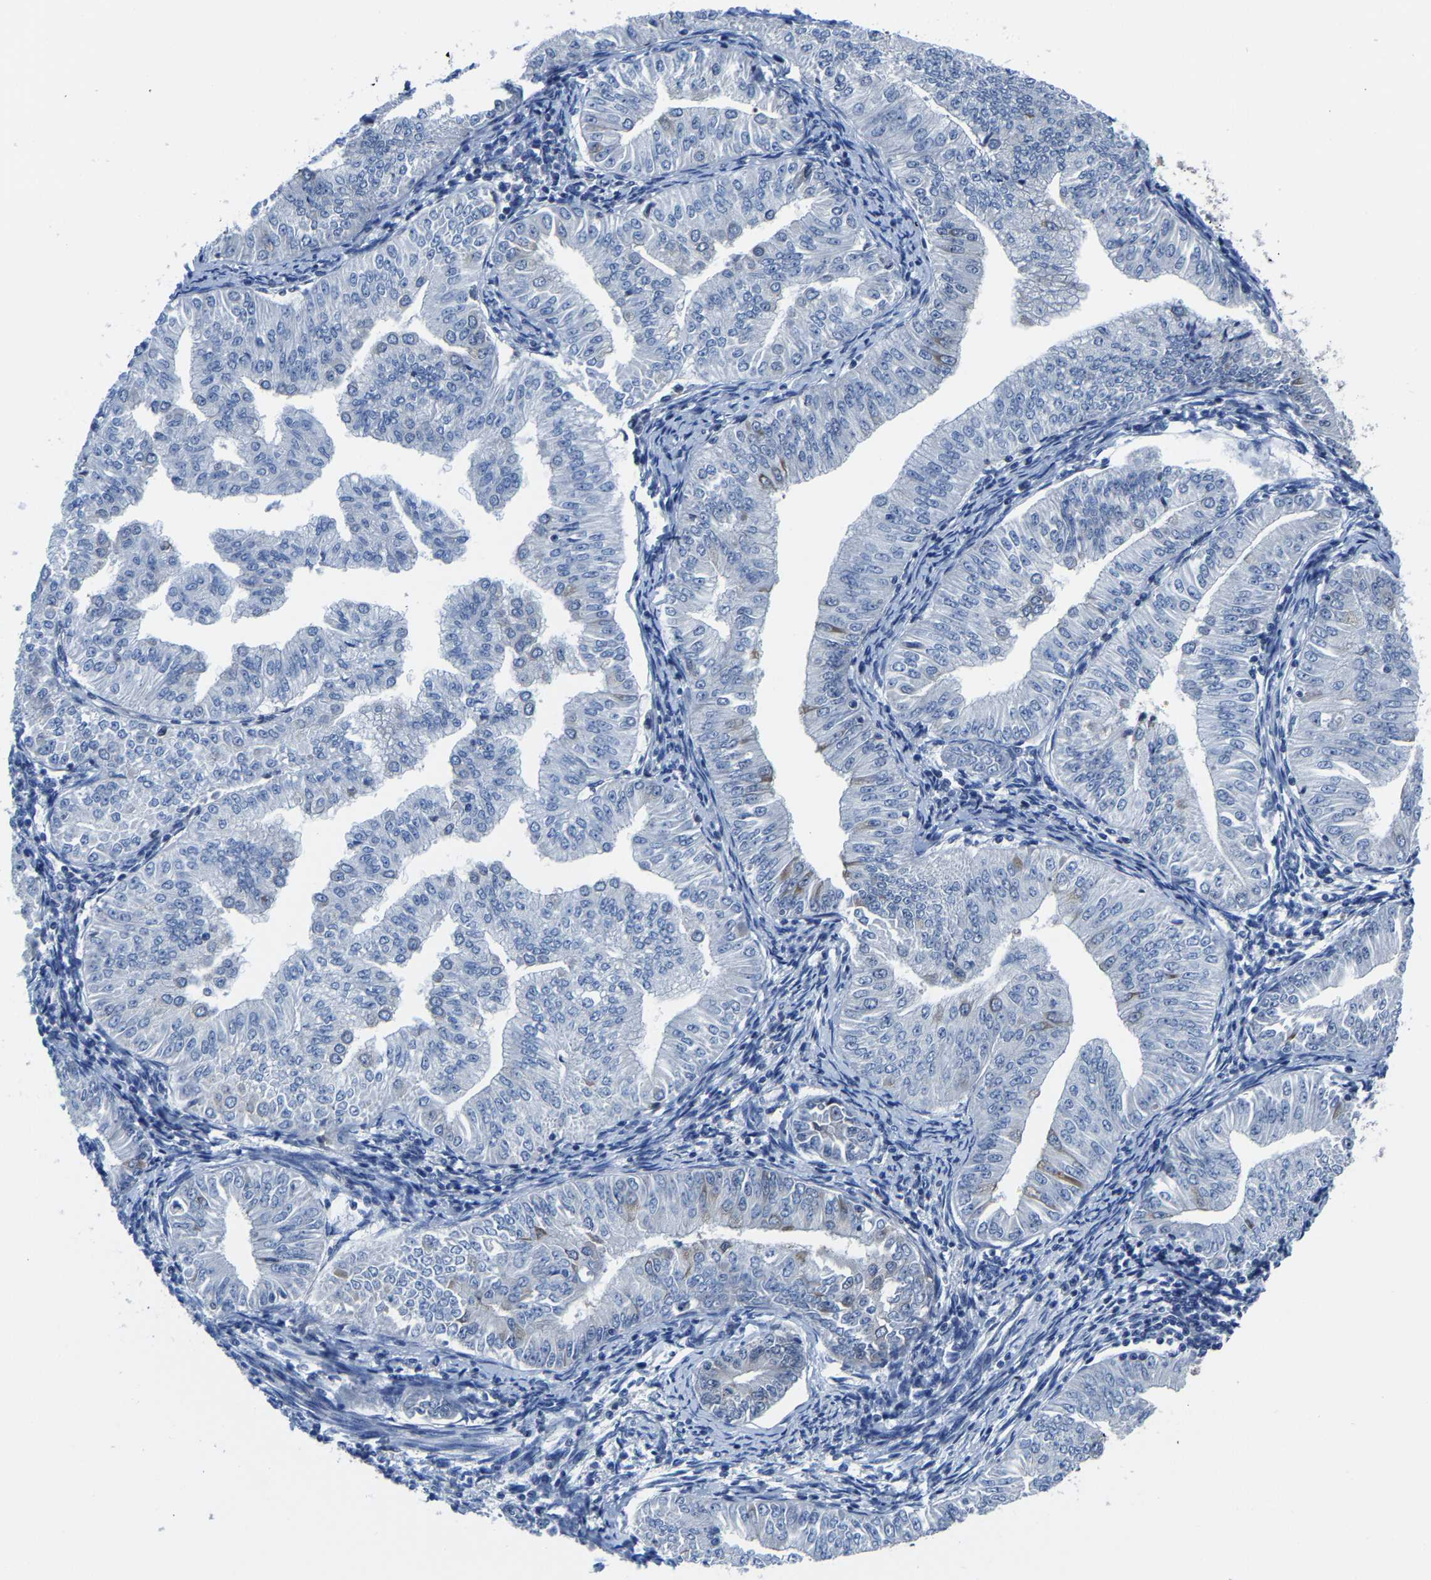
{"staining": {"intensity": "negative", "quantity": "none", "location": "none"}, "tissue": "endometrial cancer", "cell_type": "Tumor cells", "image_type": "cancer", "snomed": [{"axis": "morphology", "description": "Normal tissue, NOS"}, {"axis": "morphology", "description": "Adenocarcinoma, NOS"}, {"axis": "topography", "description": "Endometrium"}], "caption": "Immunohistochemical staining of human endometrial adenocarcinoma shows no significant staining in tumor cells. (Stains: DAB (3,3'-diaminobenzidine) IHC with hematoxylin counter stain, Microscopy: brightfield microscopy at high magnification).", "gene": "G3BP2", "patient": {"sex": "female", "age": 53}}